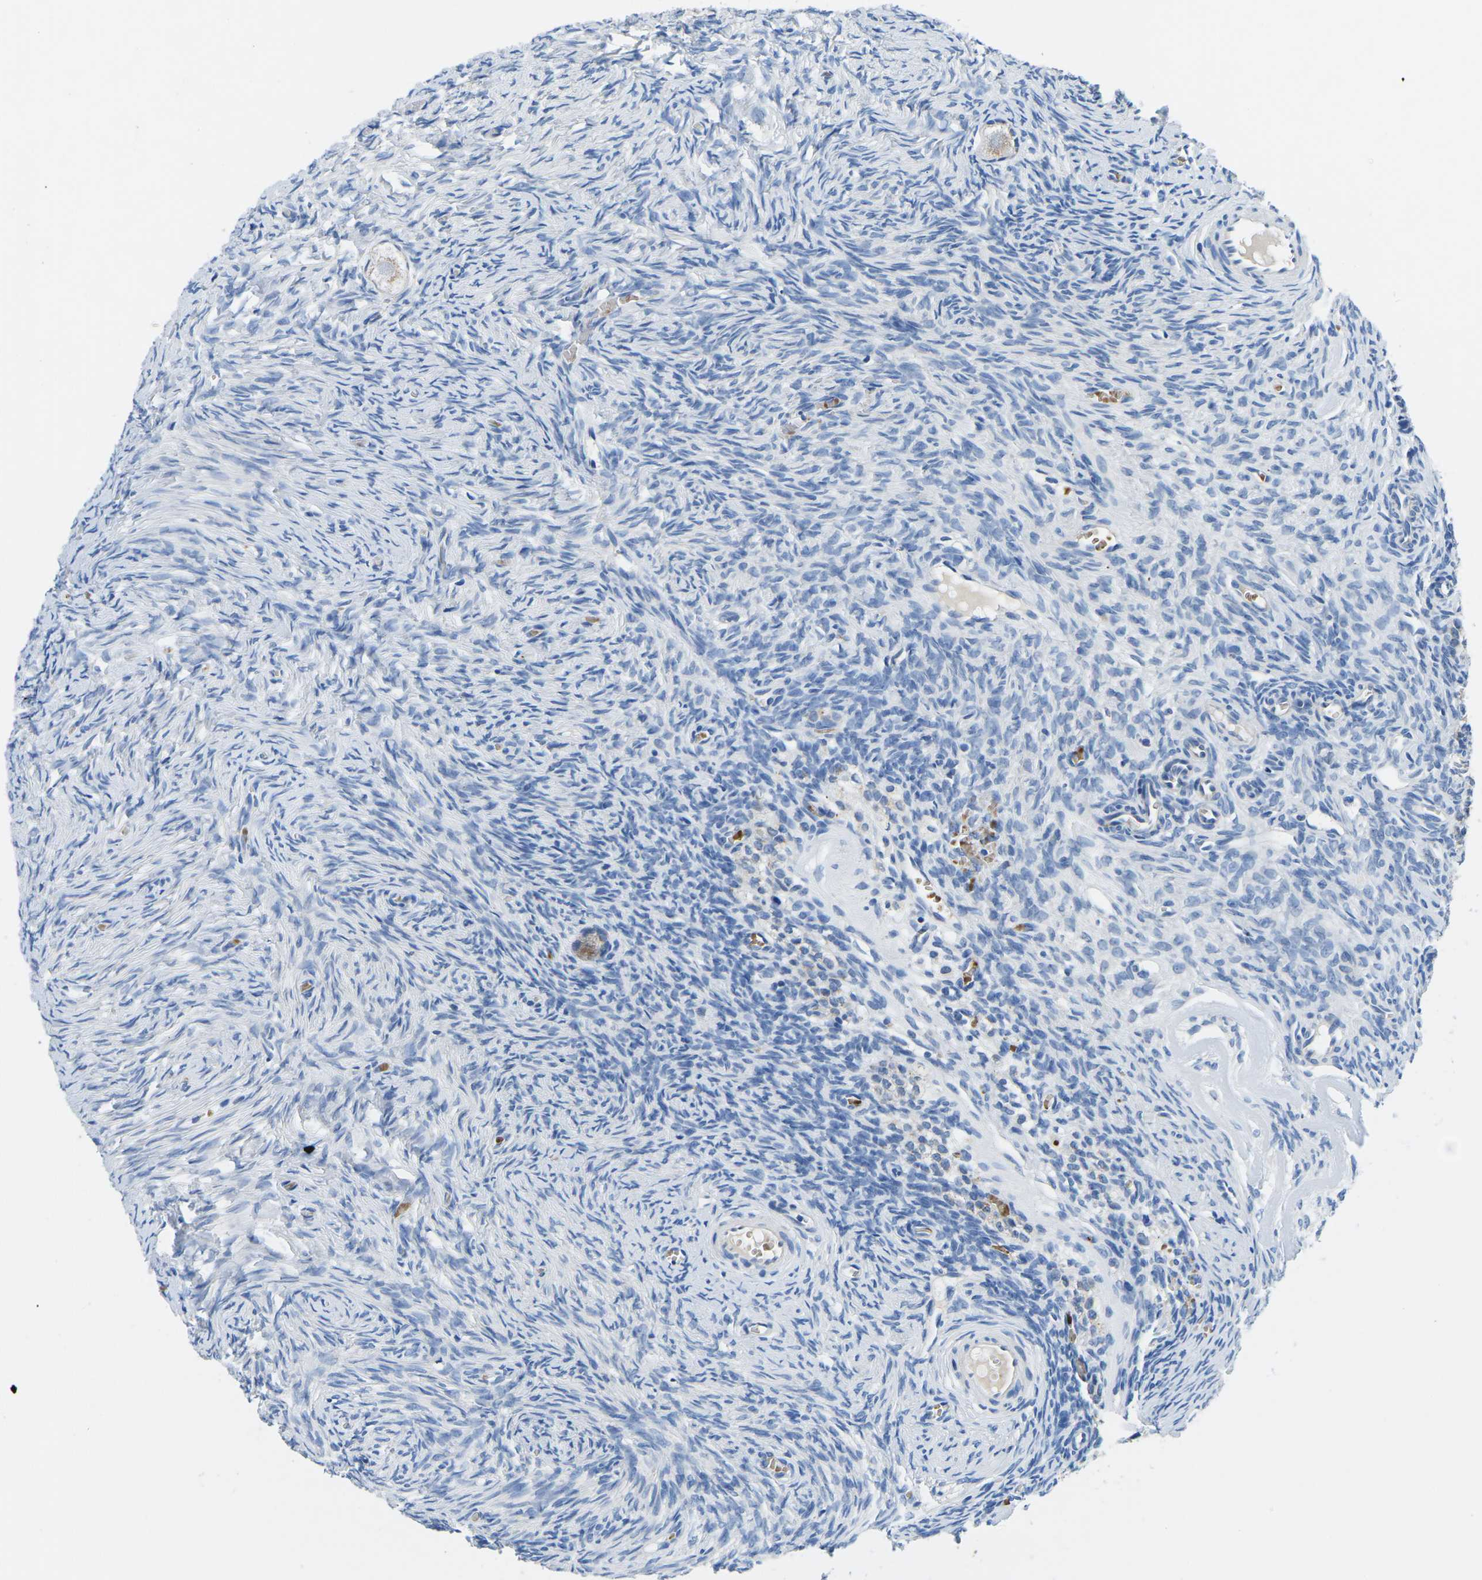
{"staining": {"intensity": "weak", "quantity": ">75%", "location": "cytoplasmic/membranous"}, "tissue": "ovary", "cell_type": "Follicle cells", "image_type": "normal", "snomed": [{"axis": "morphology", "description": "Normal tissue, NOS"}, {"axis": "topography", "description": "Ovary"}], "caption": "Protein analysis of normal ovary reveals weak cytoplasmic/membranous expression in about >75% of follicle cells.", "gene": "TM6SF1", "patient": {"sex": "female", "age": 27}}